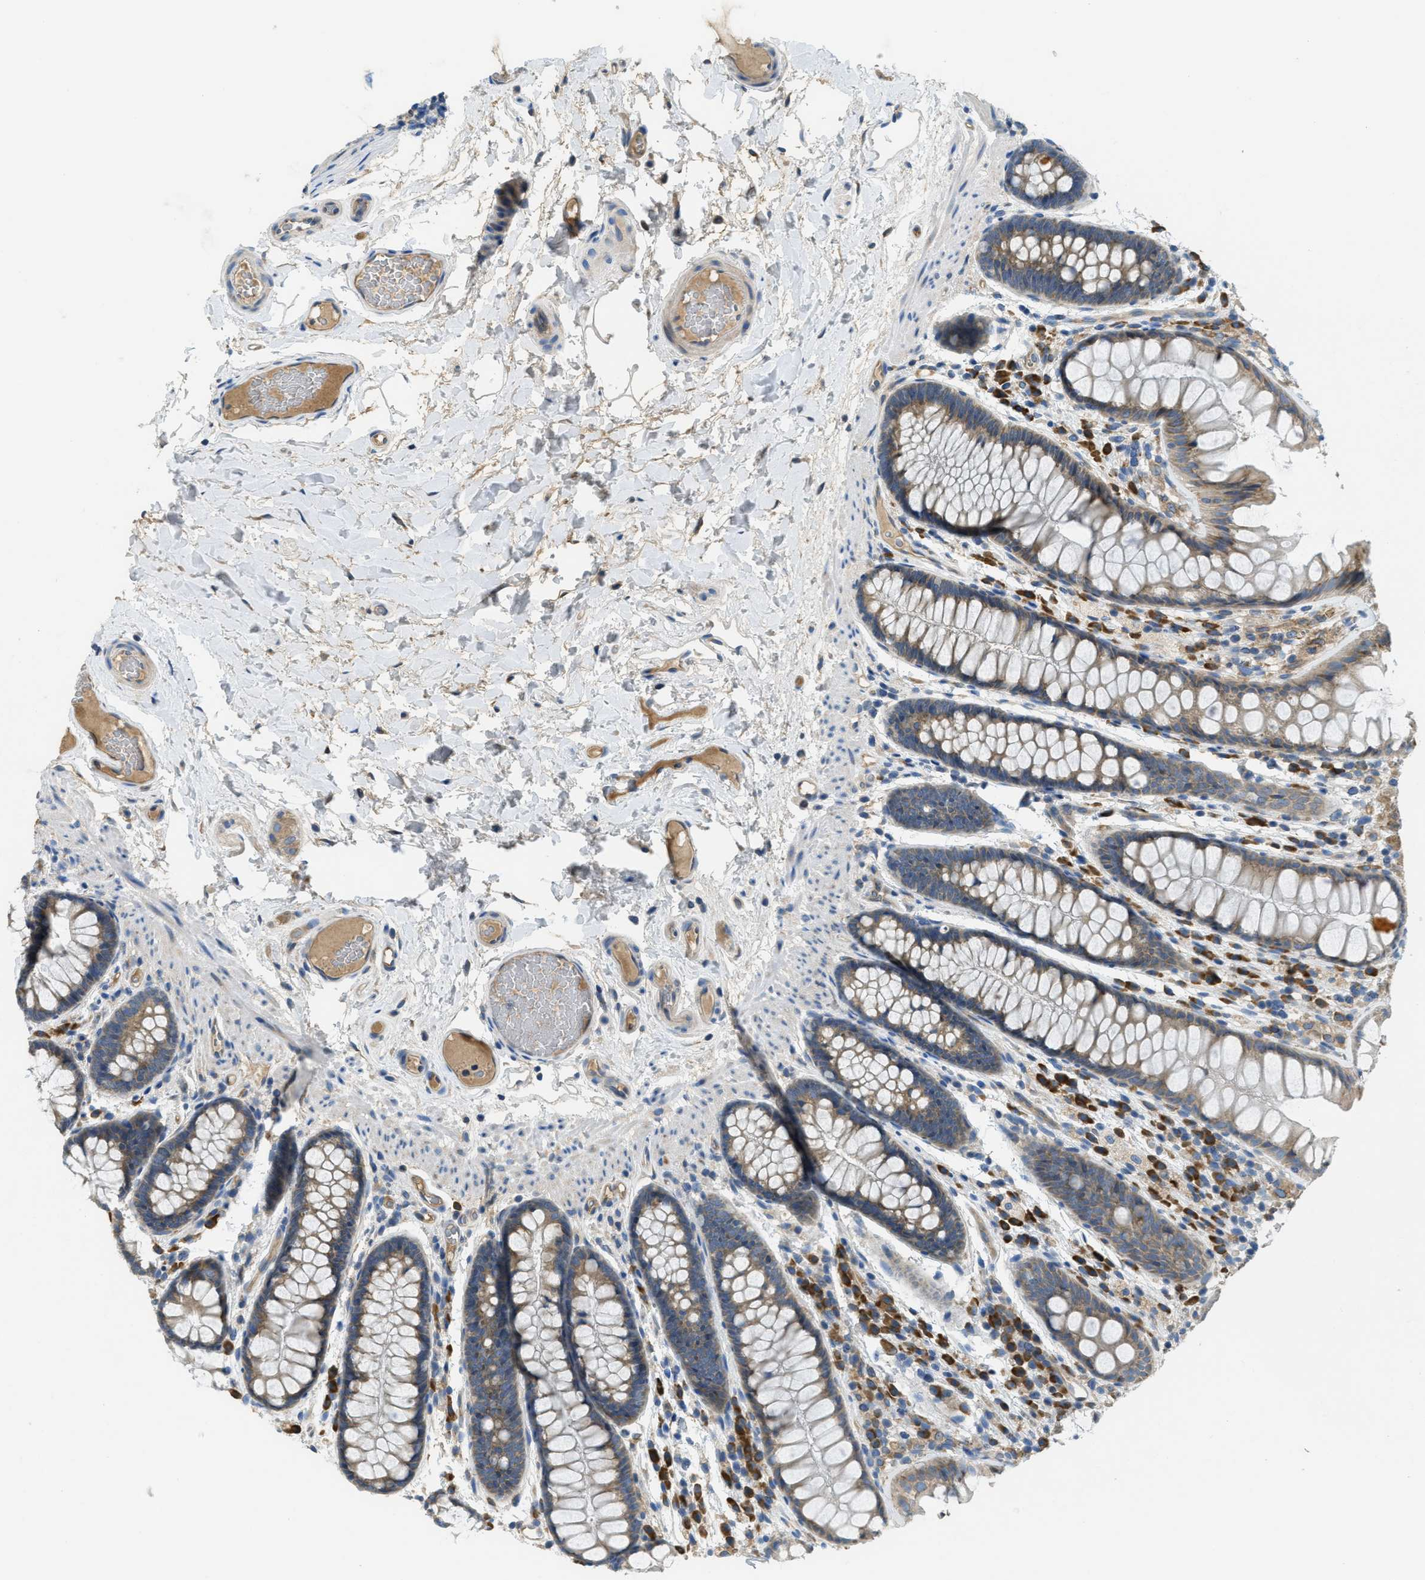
{"staining": {"intensity": "moderate", "quantity": ">75%", "location": "cytoplasmic/membranous"}, "tissue": "colon", "cell_type": "Endothelial cells", "image_type": "normal", "snomed": [{"axis": "morphology", "description": "Normal tissue, NOS"}, {"axis": "topography", "description": "Colon"}], "caption": "Immunohistochemical staining of normal colon demonstrates medium levels of moderate cytoplasmic/membranous positivity in approximately >75% of endothelial cells. (DAB IHC with brightfield microscopy, high magnification).", "gene": "SSR1", "patient": {"sex": "female", "age": 56}}